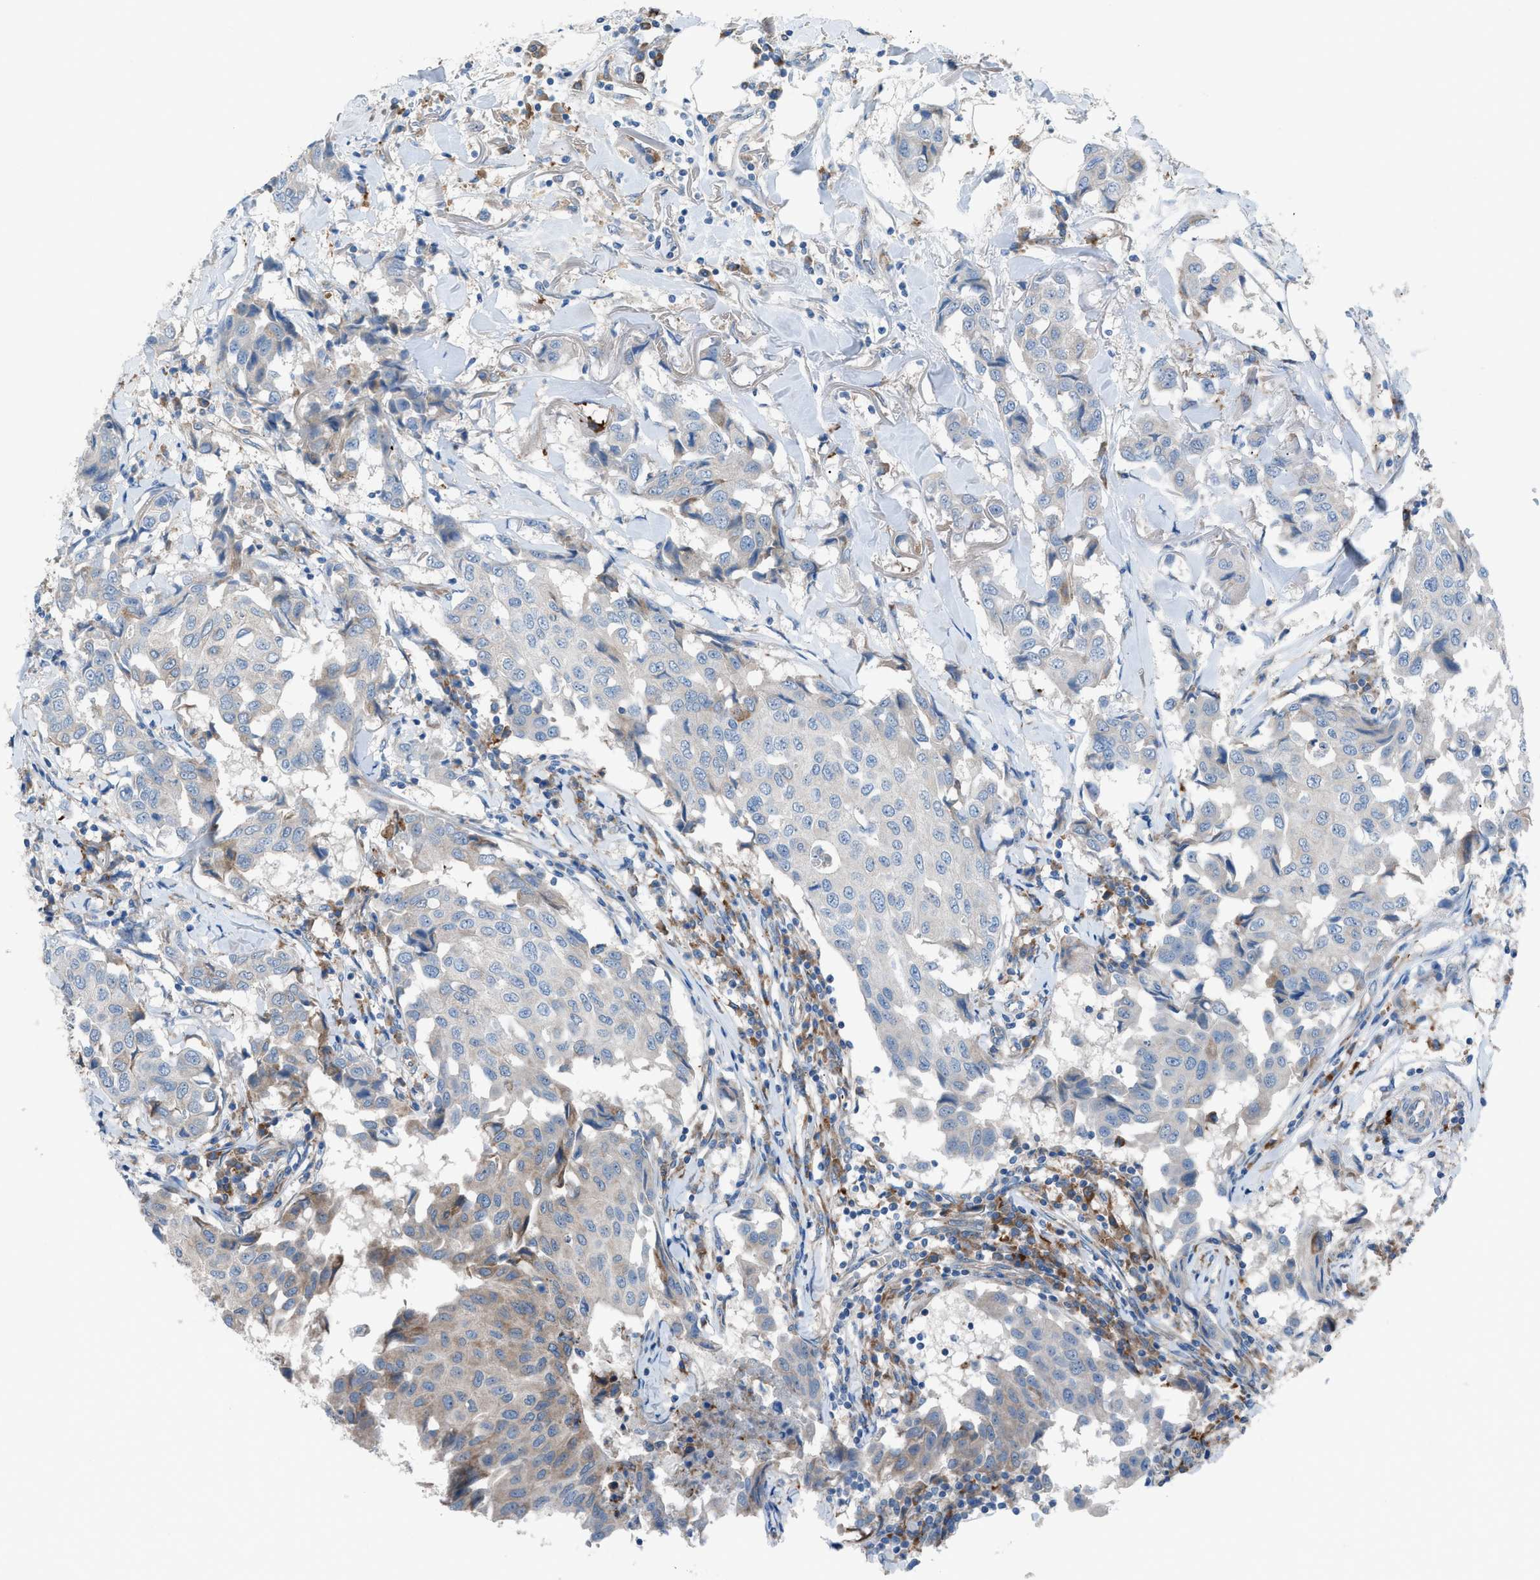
{"staining": {"intensity": "negative", "quantity": "none", "location": "none"}, "tissue": "breast cancer", "cell_type": "Tumor cells", "image_type": "cancer", "snomed": [{"axis": "morphology", "description": "Duct carcinoma"}, {"axis": "topography", "description": "Breast"}], "caption": "A high-resolution photomicrograph shows immunohistochemistry (IHC) staining of breast invasive ductal carcinoma, which exhibits no significant expression in tumor cells.", "gene": "HEG1", "patient": {"sex": "female", "age": 80}}